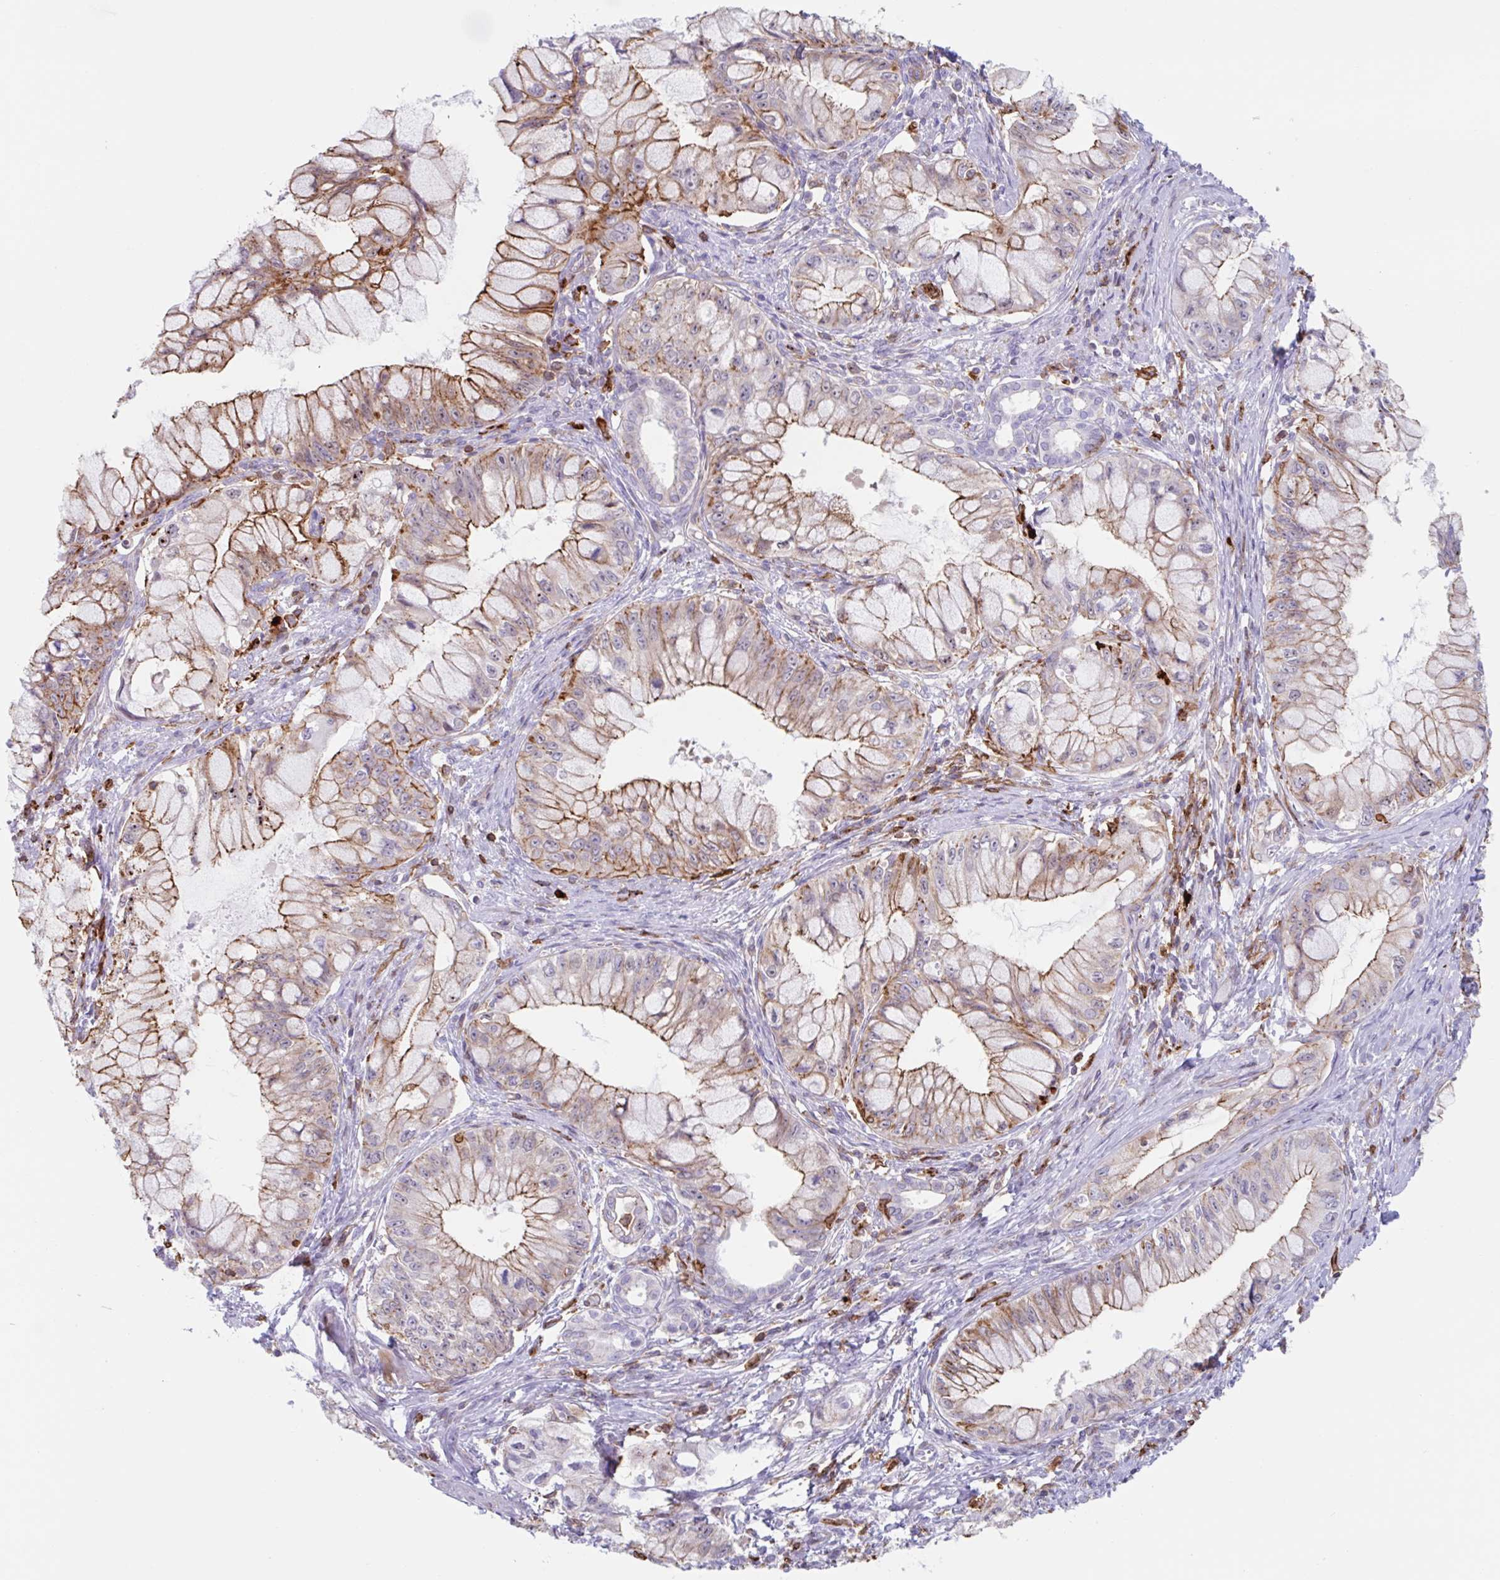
{"staining": {"intensity": "moderate", "quantity": "25%-75%", "location": "cytoplasmic/membranous"}, "tissue": "pancreatic cancer", "cell_type": "Tumor cells", "image_type": "cancer", "snomed": [{"axis": "morphology", "description": "Adenocarcinoma, NOS"}, {"axis": "topography", "description": "Pancreas"}], "caption": "IHC photomicrograph of pancreatic cancer stained for a protein (brown), which exhibits medium levels of moderate cytoplasmic/membranous staining in approximately 25%-75% of tumor cells.", "gene": "EFHD1", "patient": {"sex": "male", "age": 48}}